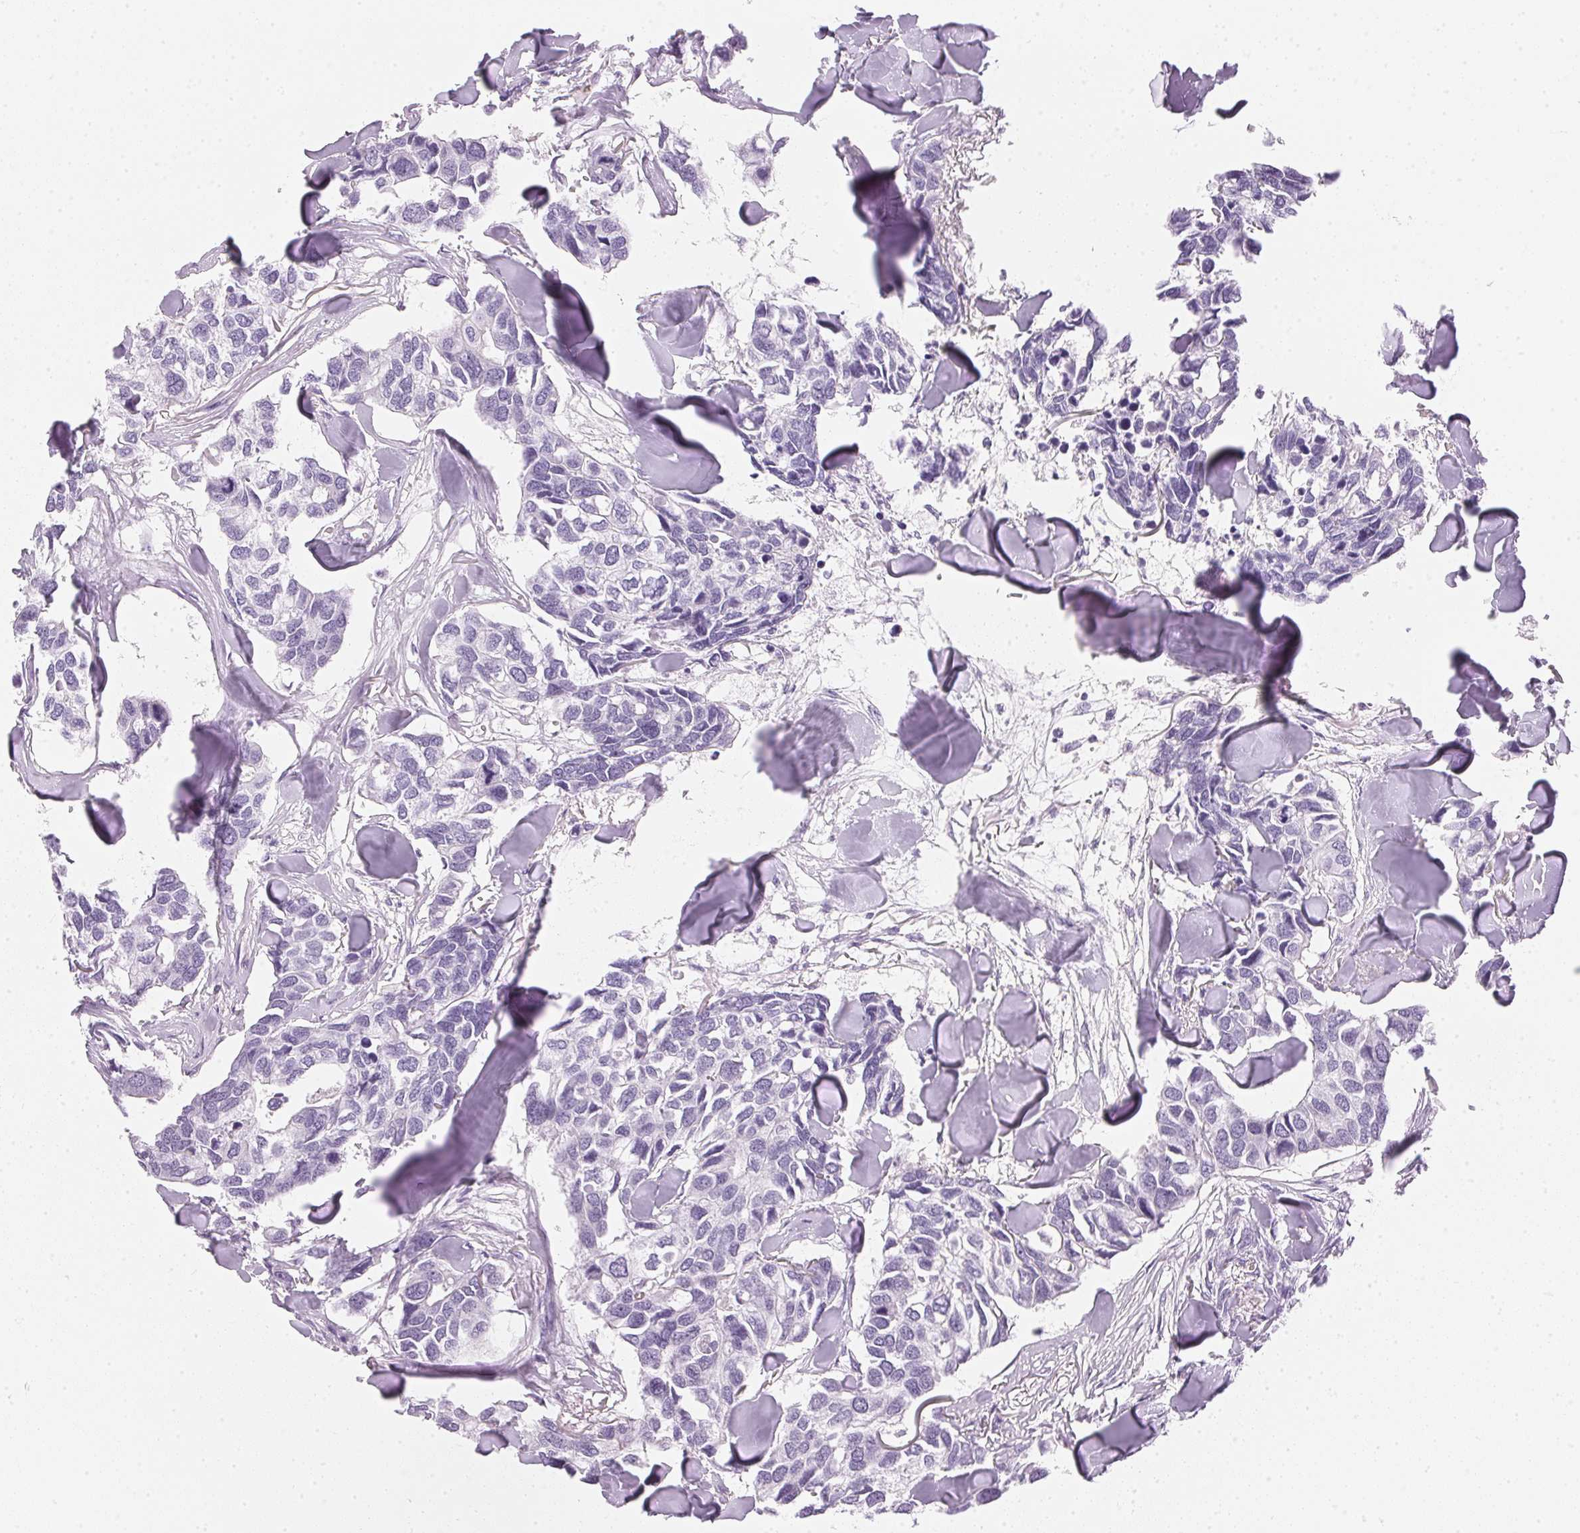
{"staining": {"intensity": "negative", "quantity": "none", "location": "none"}, "tissue": "breast cancer", "cell_type": "Tumor cells", "image_type": "cancer", "snomed": [{"axis": "morphology", "description": "Duct carcinoma"}, {"axis": "topography", "description": "Breast"}], "caption": "Infiltrating ductal carcinoma (breast) was stained to show a protein in brown. There is no significant staining in tumor cells. (Stains: DAB (3,3'-diaminobenzidine) immunohistochemistry with hematoxylin counter stain, Microscopy: brightfield microscopy at high magnification).", "gene": "IGFBP1", "patient": {"sex": "female", "age": 83}}